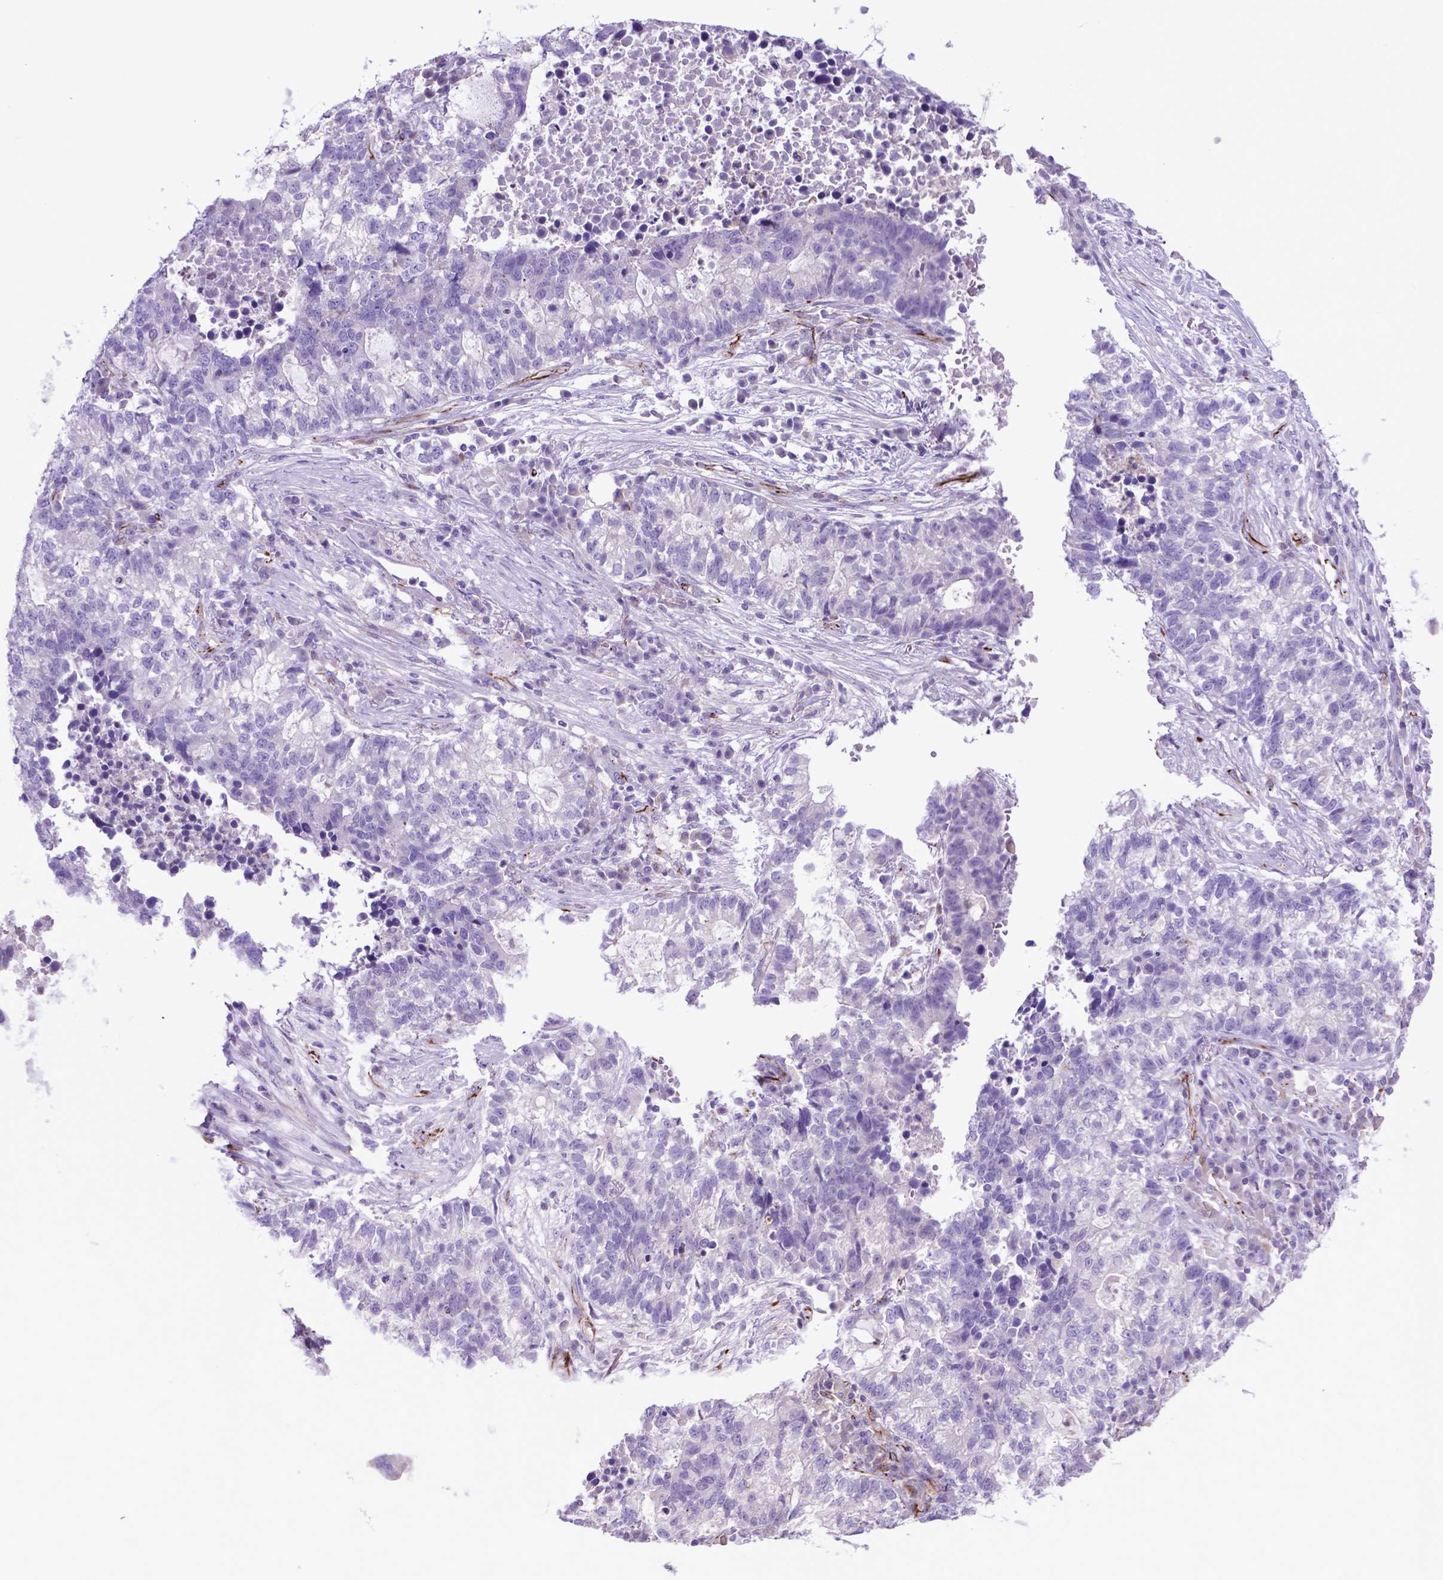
{"staining": {"intensity": "negative", "quantity": "none", "location": "none"}, "tissue": "lung cancer", "cell_type": "Tumor cells", "image_type": "cancer", "snomed": [{"axis": "morphology", "description": "Adenocarcinoma, NOS"}, {"axis": "topography", "description": "Lung"}], "caption": "This histopathology image is of lung adenocarcinoma stained with immunohistochemistry (IHC) to label a protein in brown with the nuclei are counter-stained blue. There is no staining in tumor cells.", "gene": "LZTR1", "patient": {"sex": "male", "age": 57}}